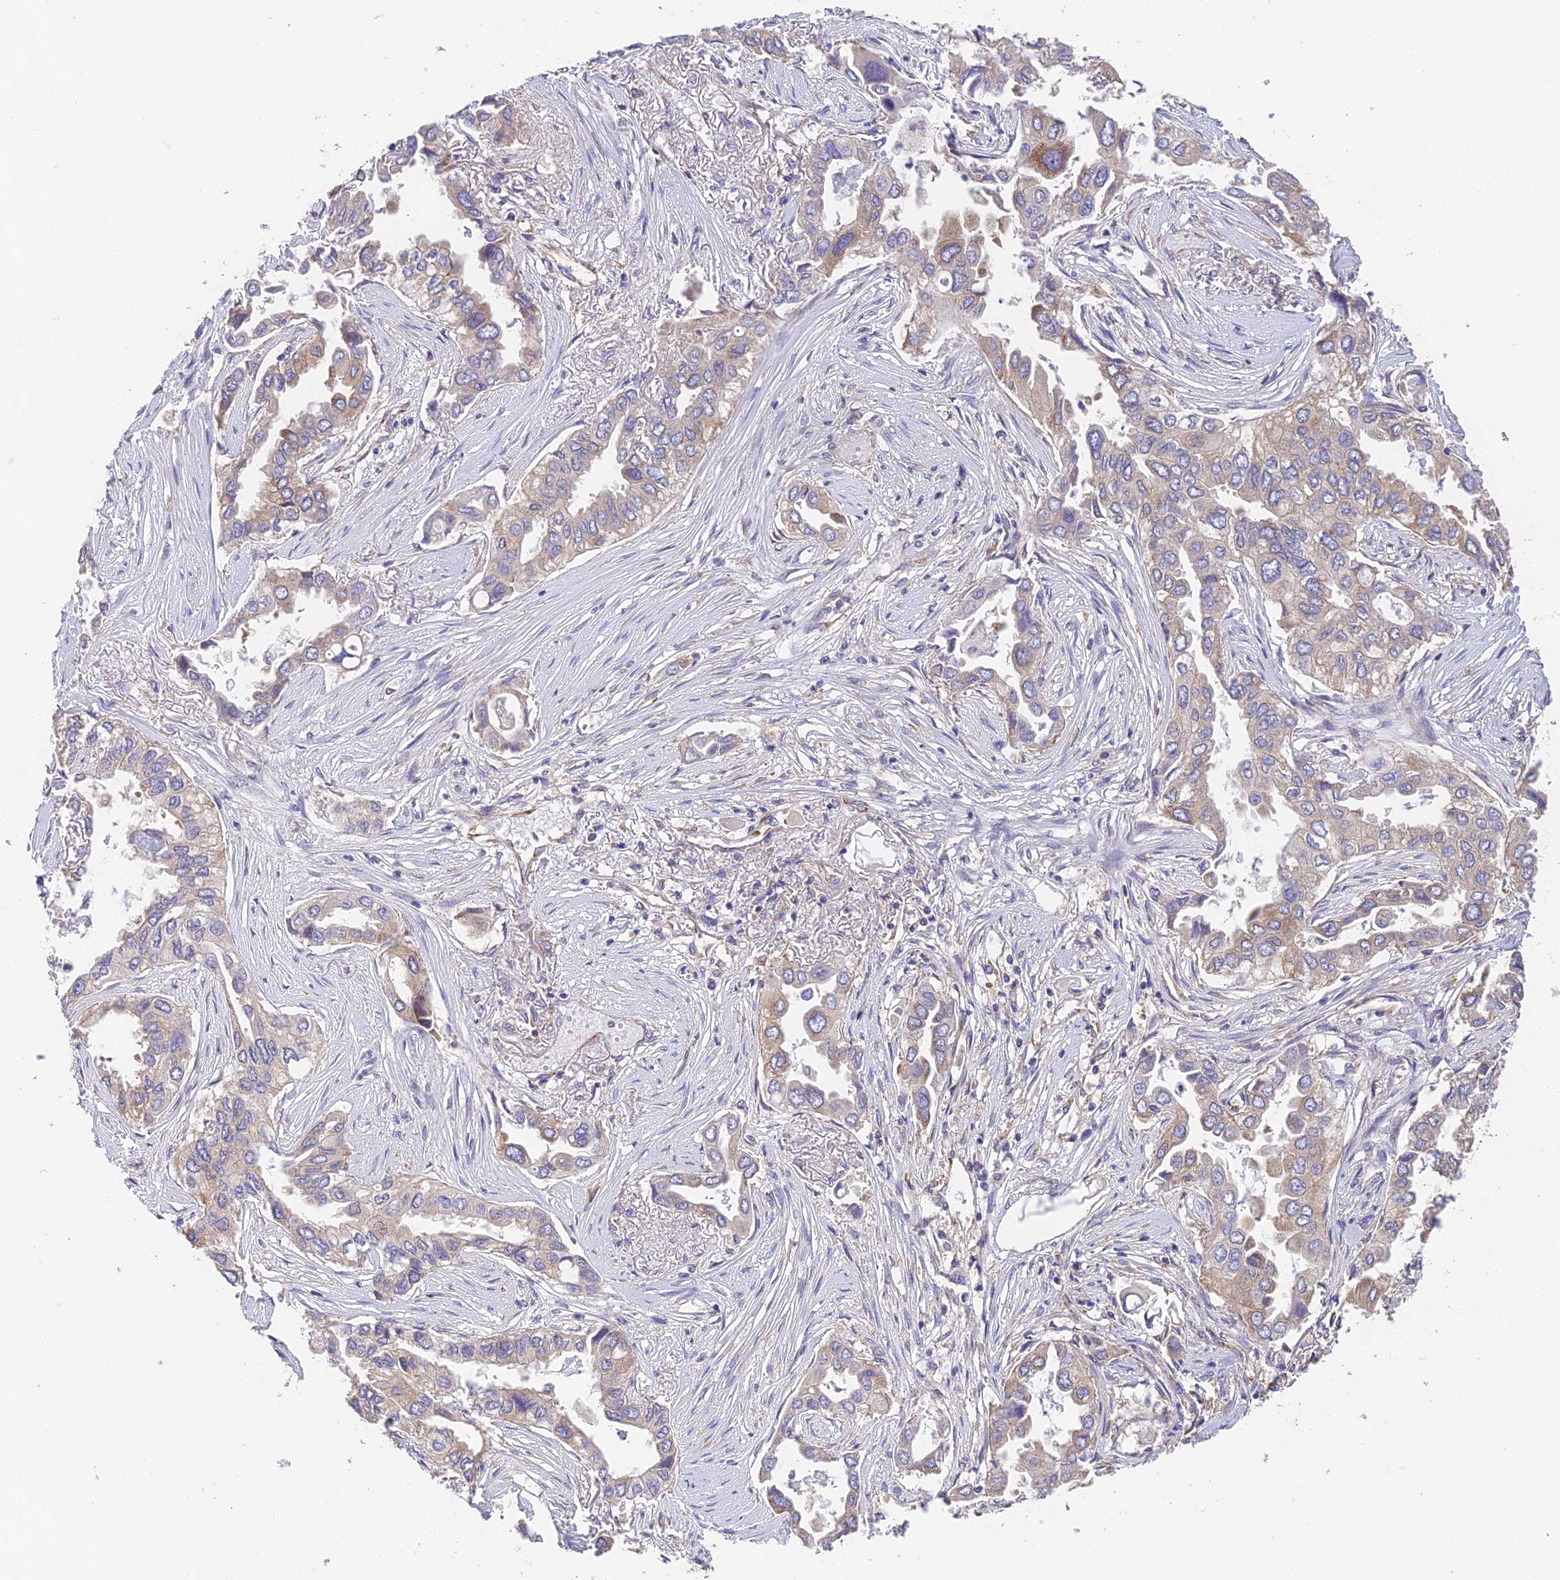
{"staining": {"intensity": "weak", "quantity": "25%-75%", "location": "cytoplasmic/membranous"}, "tissue": "lung cancer", "cell_type": "Tumor cells", "image_type": "cancer", "snomed": [{"axis": "morphology", "description": "Adenocarcinoma, NOS"}, {"axis": "topography", "description": "Lung"}], "caption": "Protein analysis of lung cancer tissue displays weak cytoplasmic/membranous positivity in approximately 25%-75% of tumor cells. (DAB (3,3'-diaminobenzidine) IHC with brightfield microscopy, high magnification).", "gene": "BLOC1S4", "patient": {"sex": "female", "age": 76}}